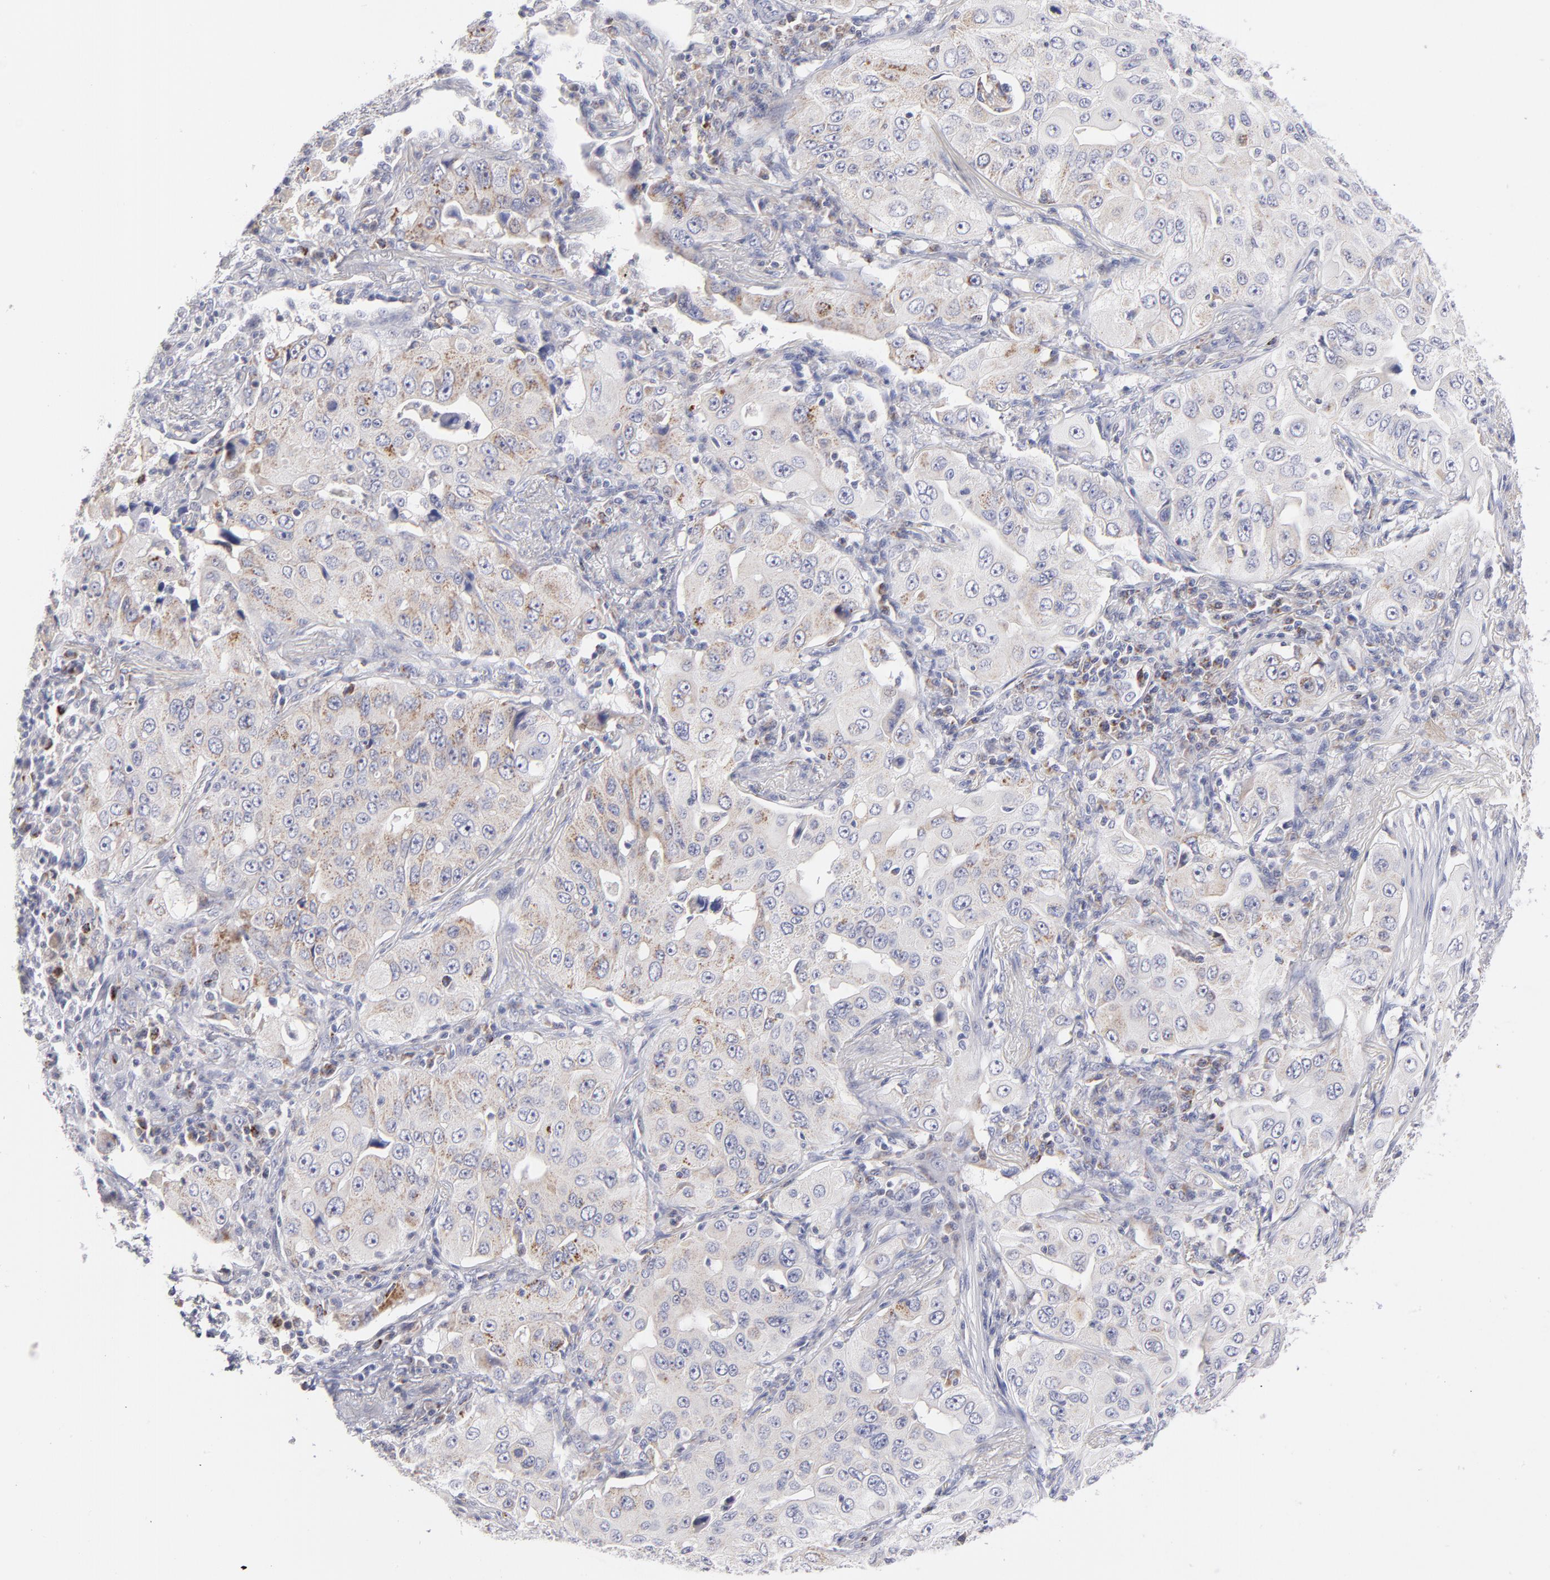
{"staining": {"intensity": "moderate", "quantity": "25%-75%", "location": "cytoplasmic/membranous"}, "tissue": "lung cancer", "cell_type": "Tumor cells", "image_type": "cancer", "snomed": [{"axis": "morphology", "description": "Adenocarcinoma, NOS"}, {"axis": "topography", "description": "Lung"}], "caption": "A high-resolution image shows immunohistochemistry (IHC) staining of lung cancer, which shows moderate cytoplasmic/membranous staining in about 25%-75% of tumor cells.", "gene": "MTHFD2", "patient": {"sex": "male", "age": 84}}